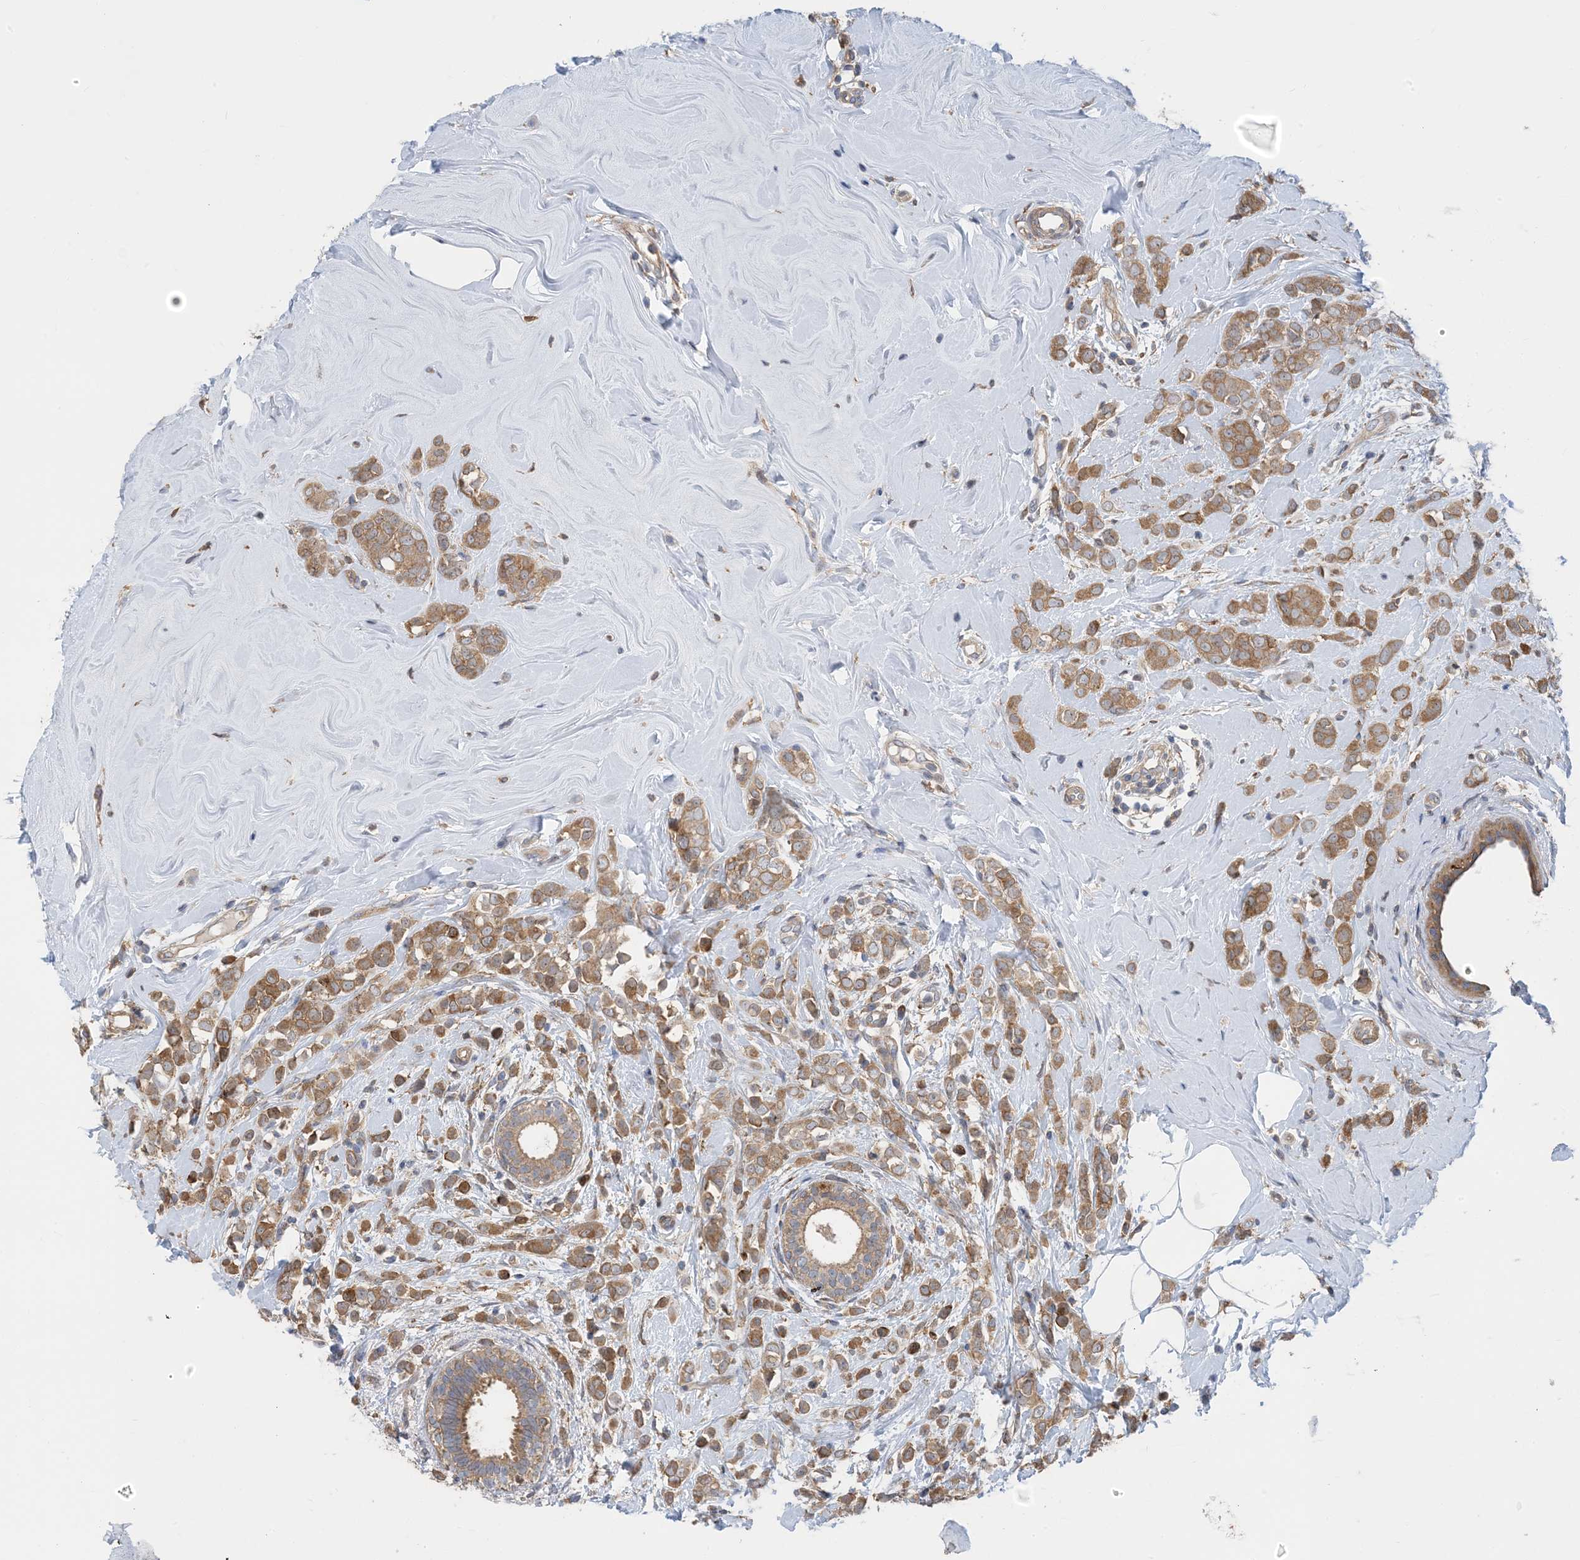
{"staining": {"intensity": "moderate", "quantity": ">75%", "location": "cytoplasmic/membranous"}, "tissue": "breast cancer", "cell_type": "Tumor cells", "image_type": "cancer", "snomed": [{"axis": "morphology", "description": "Lobular carcinoma"}, {"axis": "topography", "description": "Breast"}], "caption": "The micrograph exhibits a brown stain indicating the presence of a protein in the cytoplasmic/membranous of tumor cells in breast cancer.", "gene": "HS1BP3", "patient": {"sex": "female", "age": 47}}